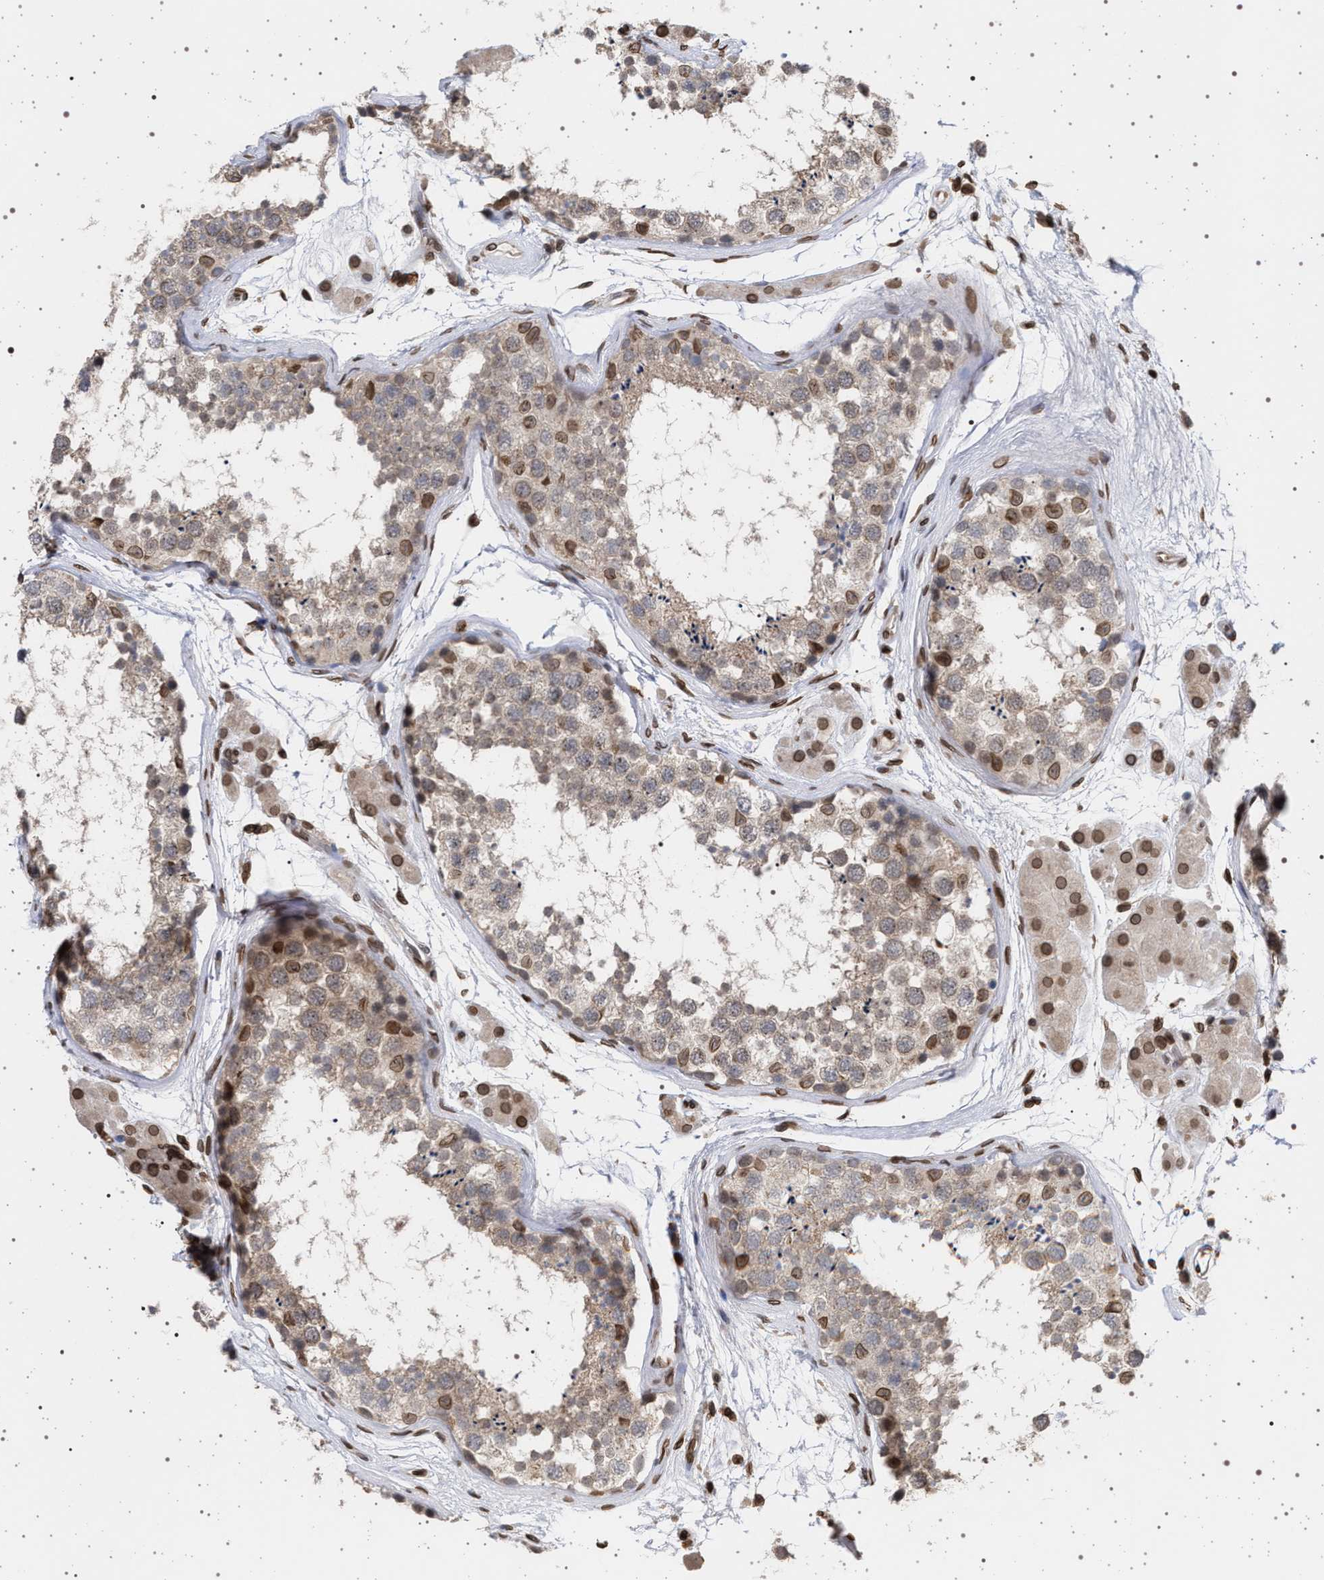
{"staining": {"intensity": "weak", "quantity": "25%-75%", "location": "cytoplasmic/membranous,nuclear"}, "tissue": "testis", "cell_type": "Cells in seminiferous ducts", "image_type": "normal", "snomed": [{"axis": "morphology", "description": "Normal tissue, NOS"}, {"axis": "topography", "description": "Testis"}], "caption": "Protein expression analysis of normal testis reveals weak cytoplasmic/membranous,nuclear expression in about 25%-75% of cells in seminiferous ducts. (IHC, brightfield microscopy, high magnification).", "gene": "ING2", "patient": {"sex": "male", "age": 56}}